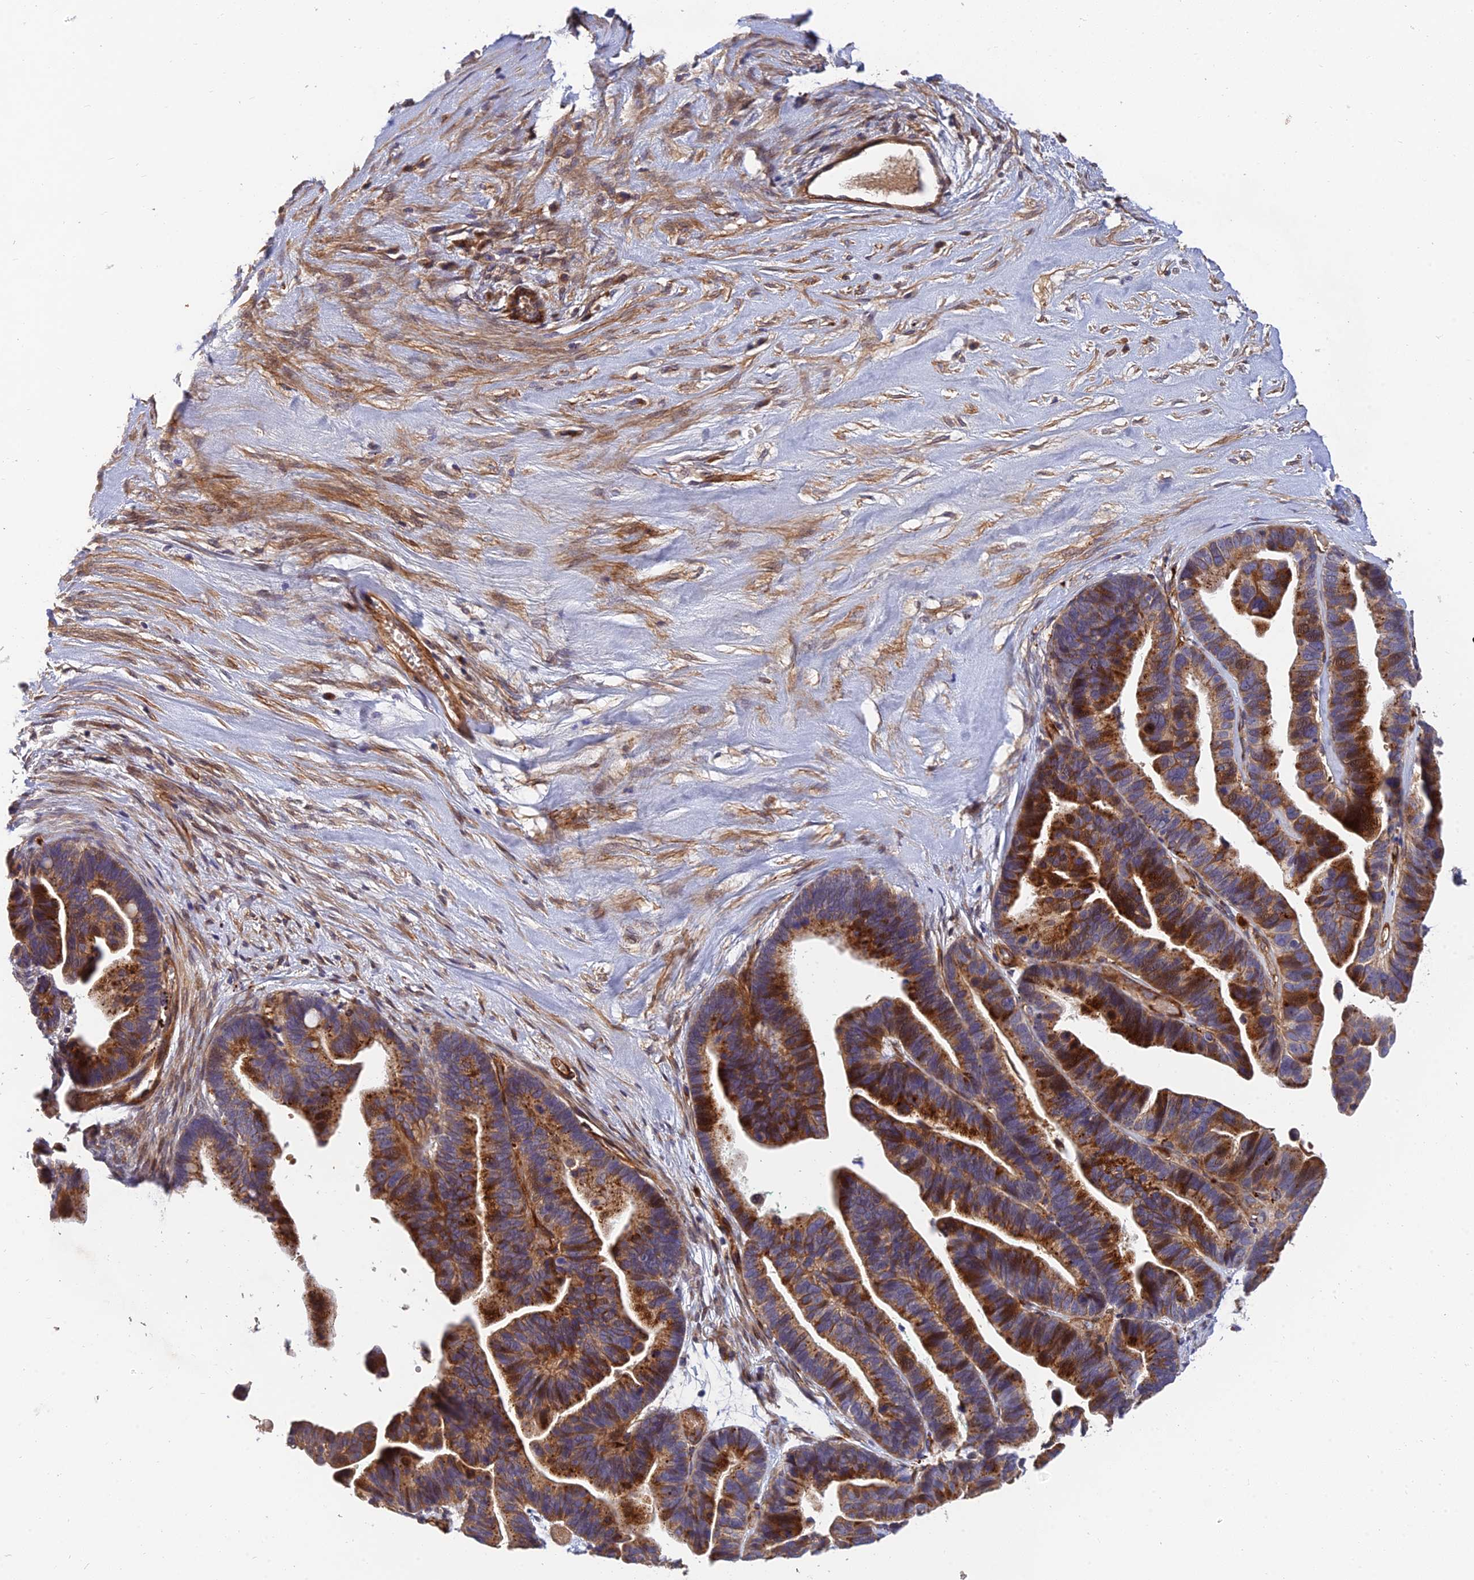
{"staining": {"intensity": "strong", "quantity": ">75%", "location": "cytoplasmic/membranous"}, "tissue": "ovarian cancer", "cell_type": "Tumor cells", "image_type": "cancer", "snomed": [{"axis": "morphology", "description": "Cystadenocarcinoma, serous, NOS"}, {"axis": "topography", "description": "Ovary"}], "caption": "A histopathology image showing strong cytoplasmic/membranous expression in approximately >75% of tumor cells in ovarian cancer, as visualized by brown immunohistochemical staining.", "gene": "MRPL35", "patient": {"sex": "female", "age": 56}}